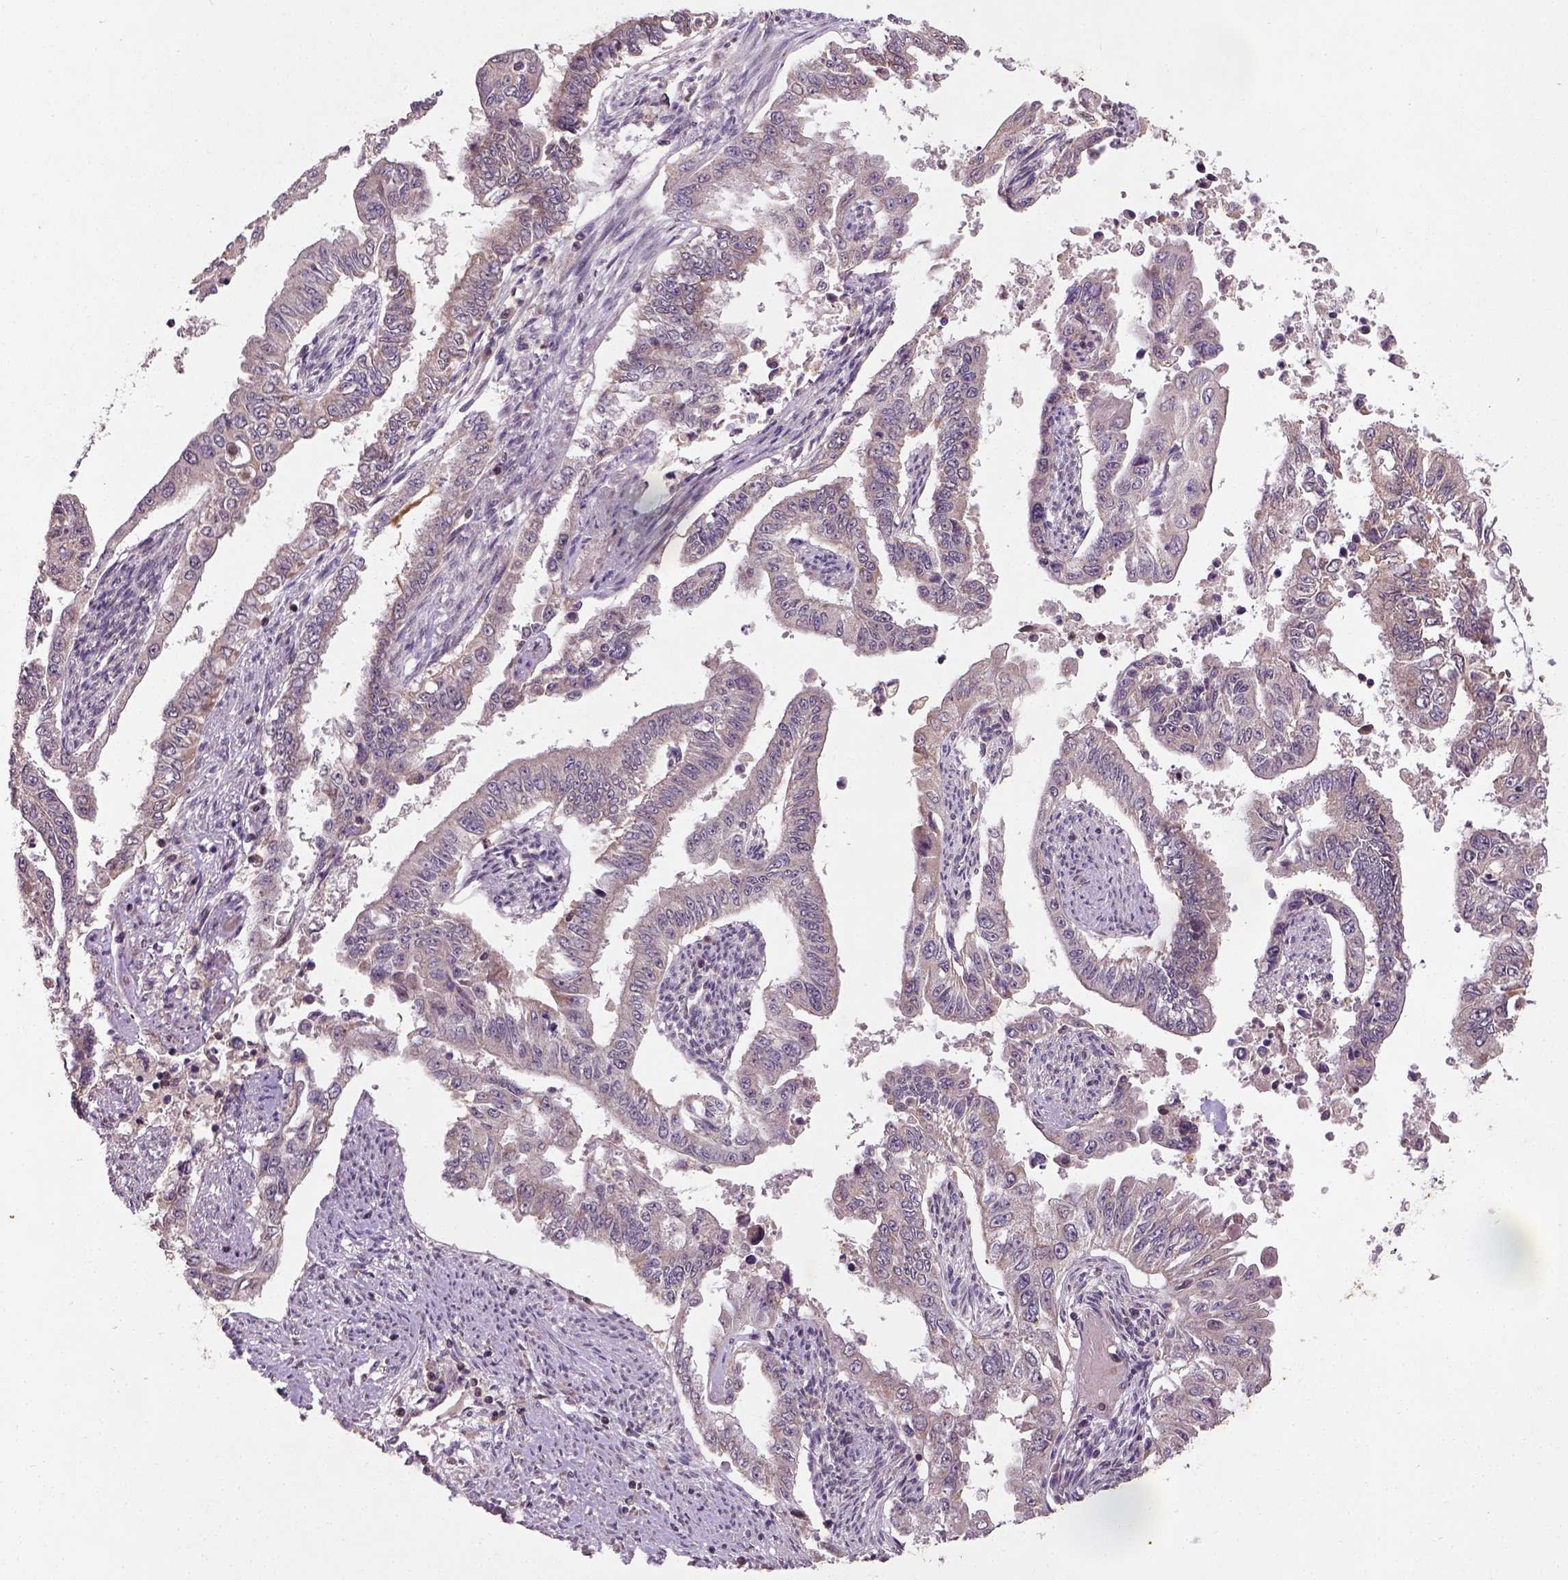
{"staining": {"intensity": "weak", "quantity": ">75%", "location": "cytoplasmic/membranous"}, "tissue": "endometrial cancer", "cell_type": "Tumor cells", "image_type": "cancer", "snomed": [{"axis": "morphology", "description": "Adenocarcinoma, NOS"}, {"axis": "topography", "description": "Uterus"}], "caption": "An IHC micrograph of neoplastic tissue is shown. Protein staining in brown shows weak cytoplasmic/membranous positivity in endometrial adenocarcinoma within tumor cells.", "gene": "CAMKK1", "patient": {"sex": "female", "age": 59}}